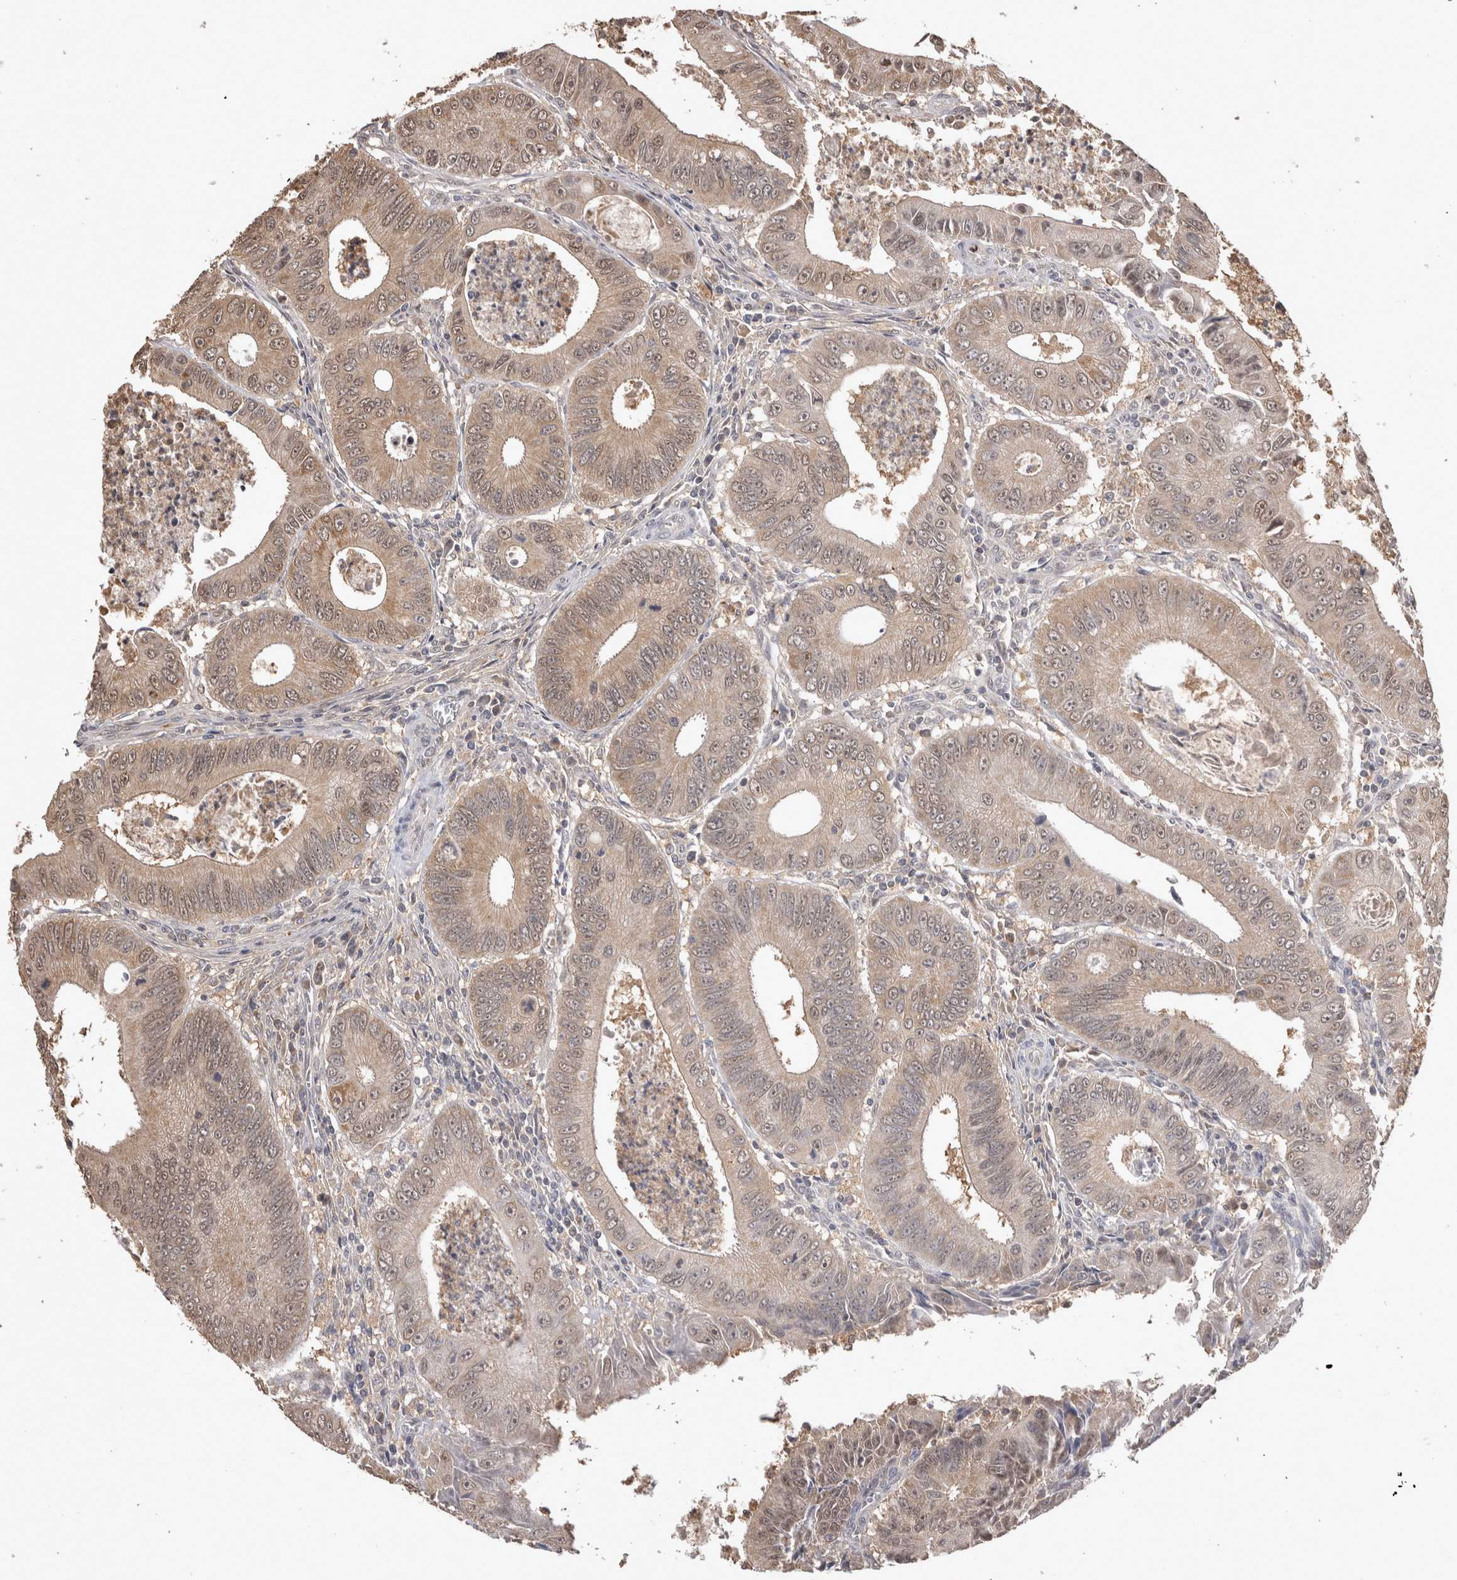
{"staining": {"intensity": "weak", "quantity": ">75%", "location": "cytoplasmic/membranous,nuclear"}, "tissue": "colorectal cancer", "cell_type": "Tumor cells", "image_type": "cancer", "snomed": [{"axis": "morphology", "description": "Inflammation, NOS"}, {"axis": "morphology", "description": "Adenocarcinoma, NOS"}, {"axis": "topography", "description": "Colon"}], "caption": "Adenocarcinoma (colorectal) stained for a protein (brown) demonstrates weak cytoplasmic/membranous and nuclear positive expression in approximately >75% of tumor cells.", "gene": "PREP", "patient": {"sex": "male", "age": 72}}